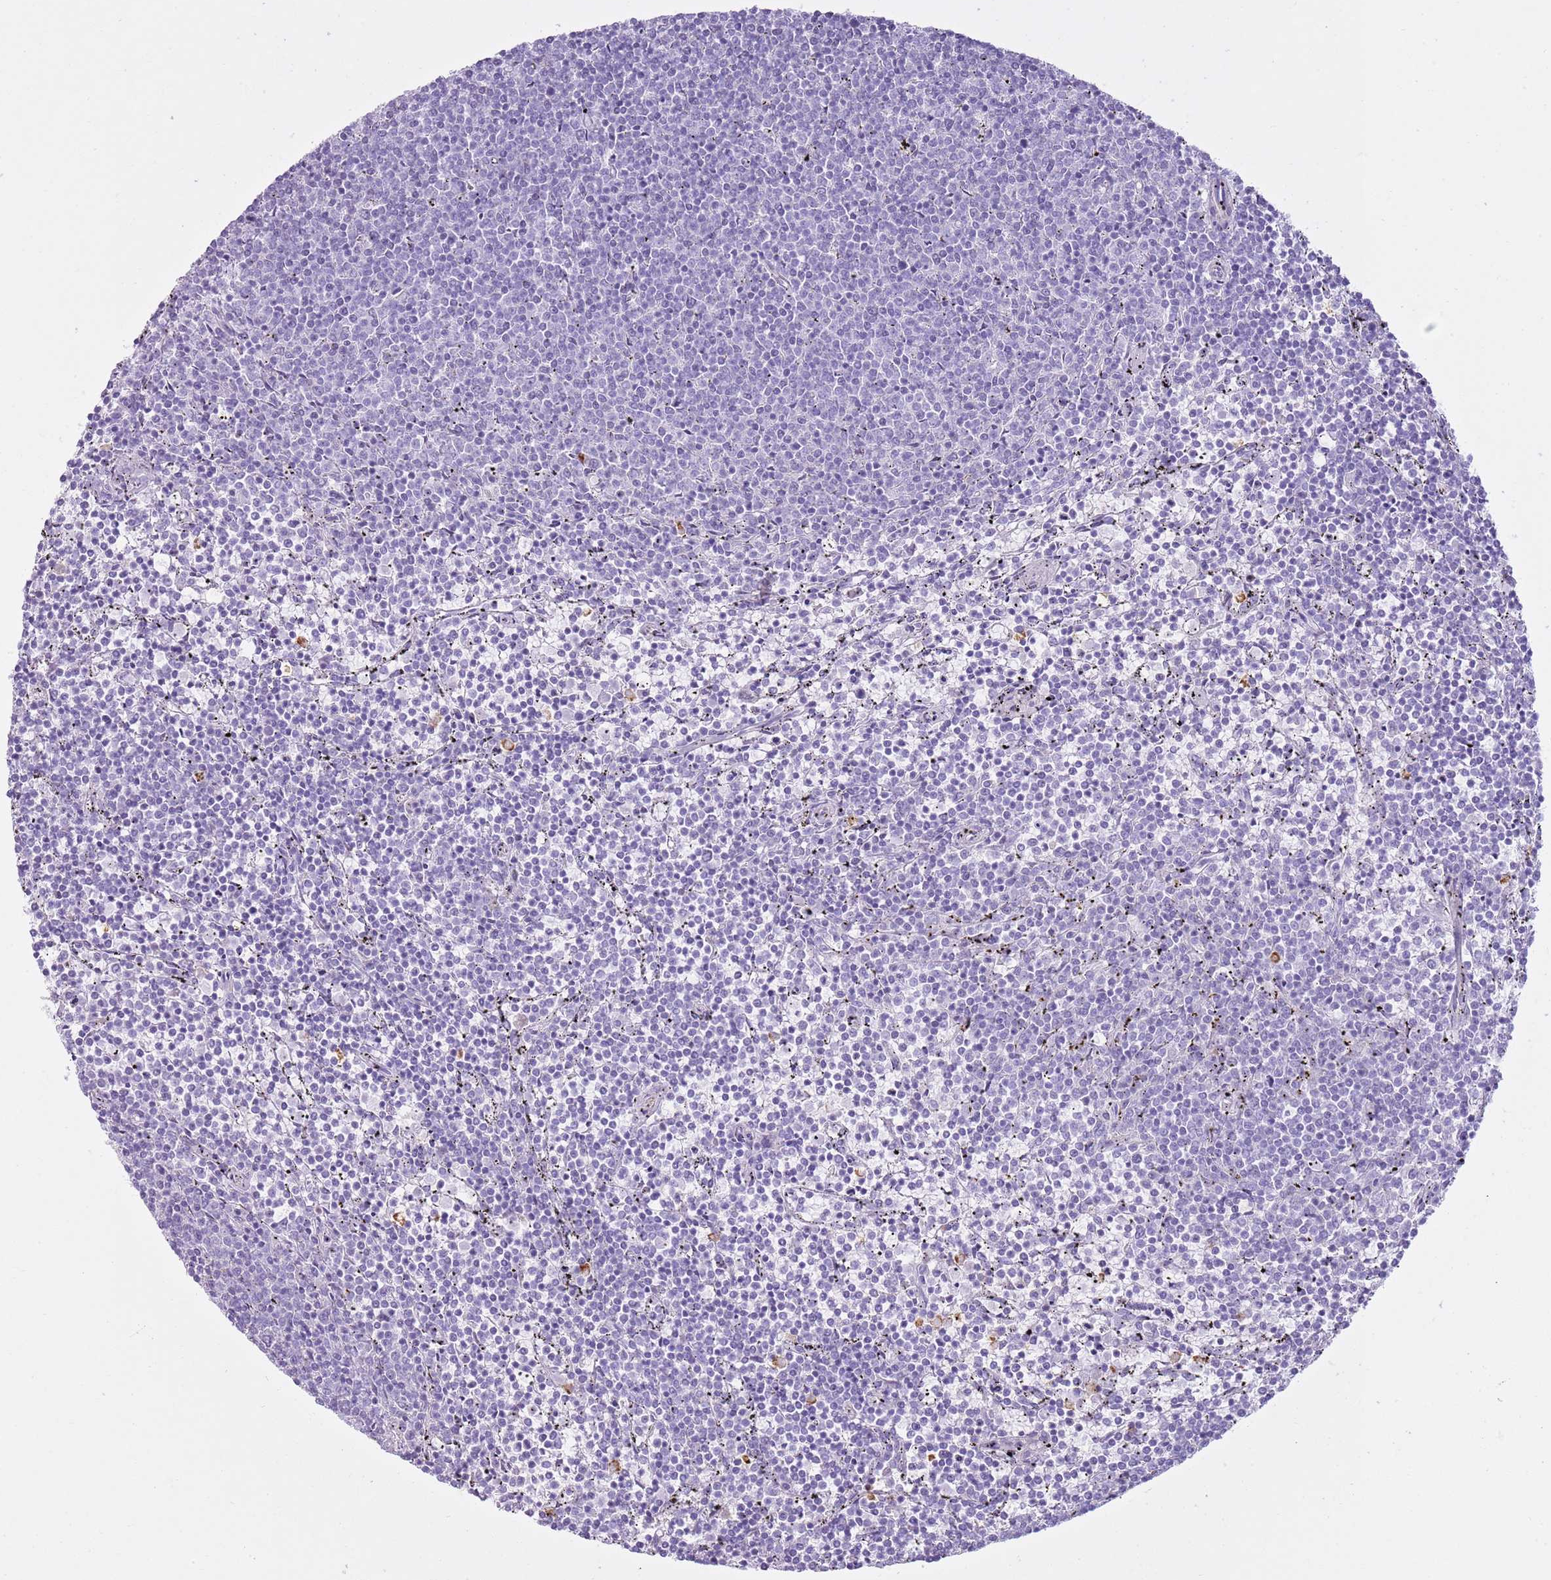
{"staining": {"intensity": "negative", "quantity": "none", "location": "none"}, "tissue": "lymphoma", "cell_type": "Tumor cells", "image_type": "cancer", "snomed": [{"axis": "morphology", "description": "Malignant lymphoma, non-Hodgkin's type, Low grade"}, {"axis": "topography", "description": "Spleen"}], "caption": "The image reveals no significant expression in tumor cells of lymphoma.", "gene": "CD177", "patient": {"sex": "female", "age": 50}}